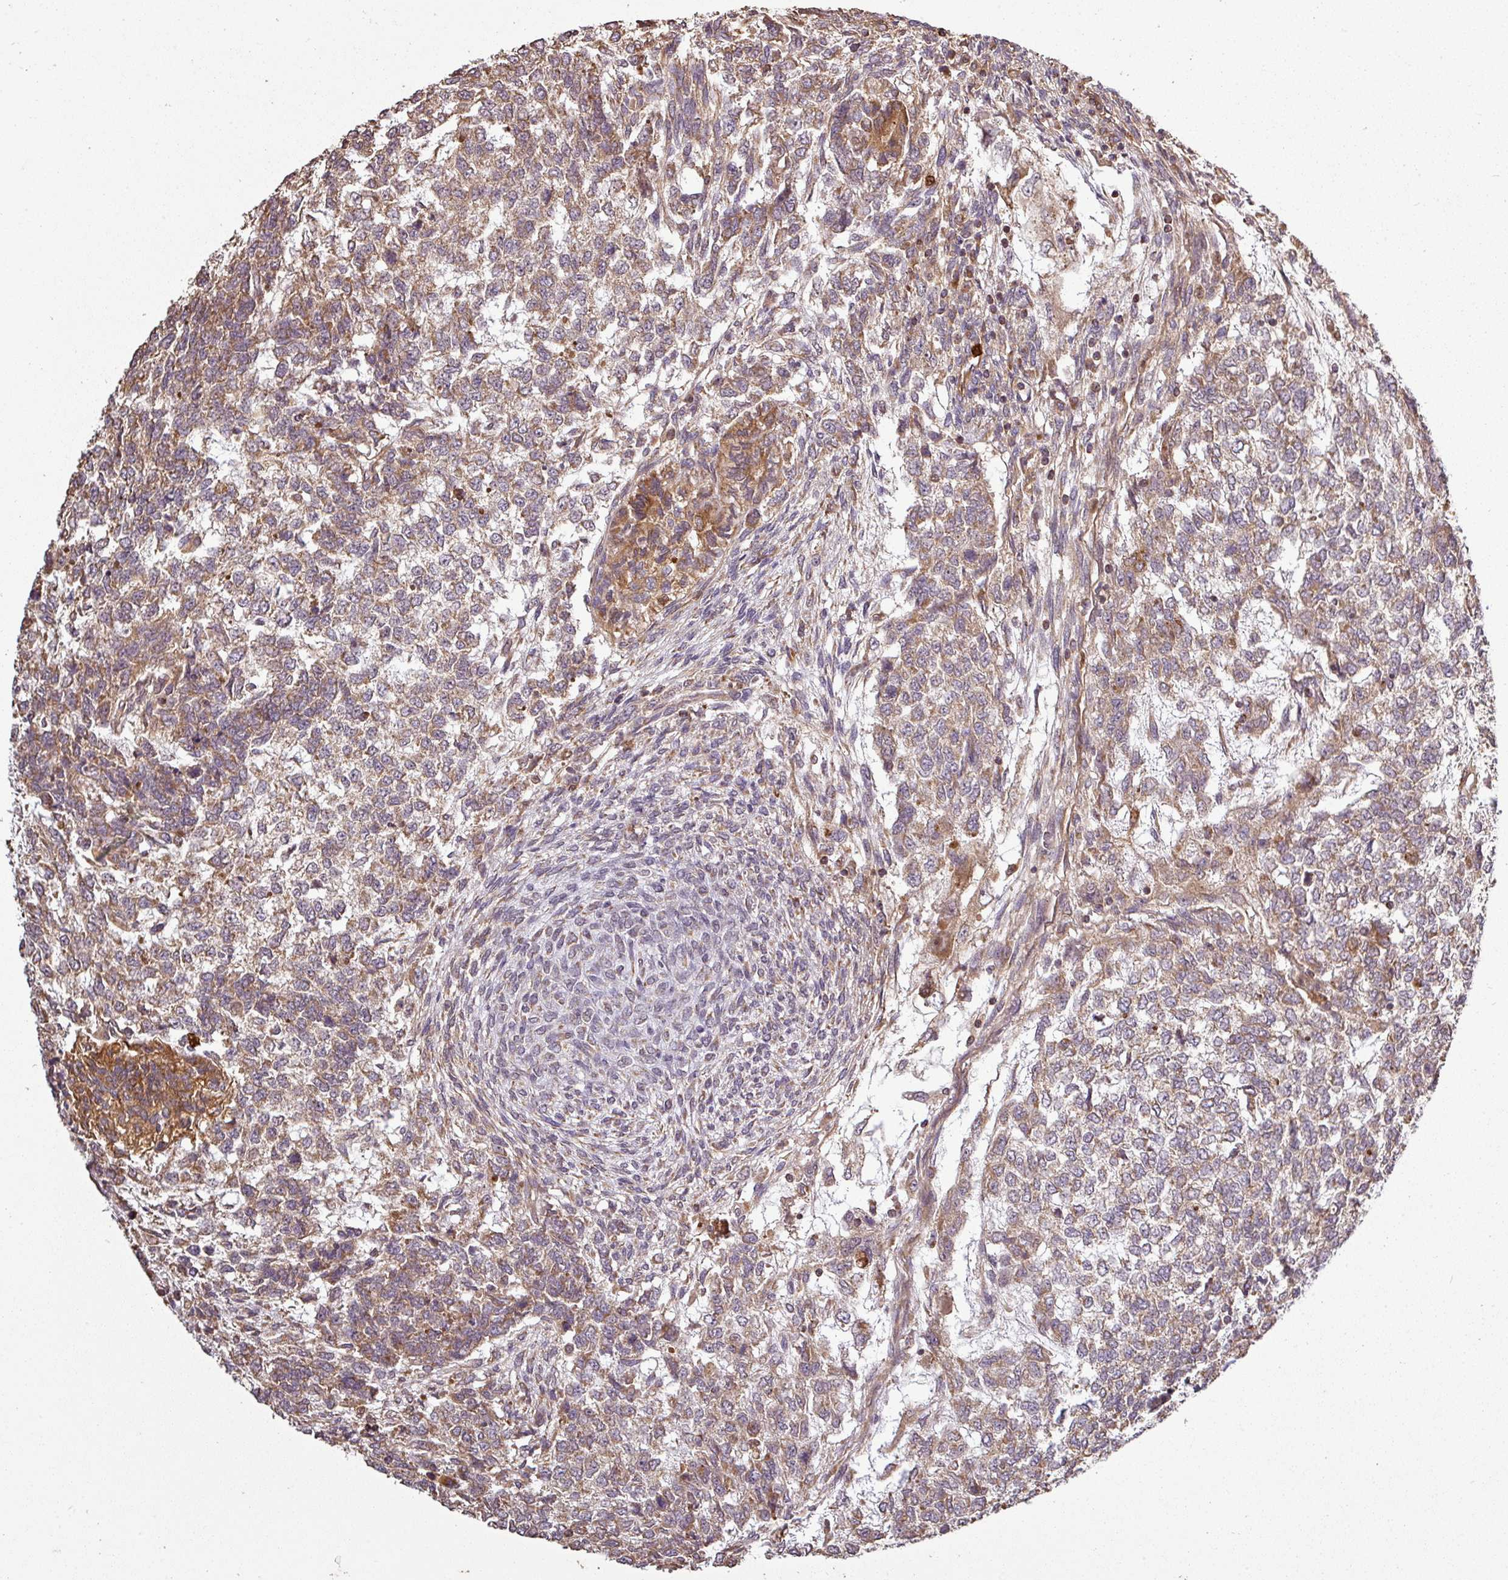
{"staining": {"intensity": "moderate", "quantity": ">75%", "location": "cytoplasmic/membranous"}, "tissue": "testis cancer", "cell_type": "Tumor cells", "image_type": "cancer", "snomed": [{"axis": "morphology", "description": "Carcinoma, Embryonal, NOS"}, {"axis": "topography", "description": "Testis"}], "caption": "Immunohistochemistry of human embryonal carcinoma (testis) exhibits medium levels of moderate cytoplasmic/membranous positivity in approximately >75% of tumor cells. The protein of interest is stained brown, and the nuclei are stained in blue (DAB (3,3'-diaminobenzidine) IHC with brightfield microscopy, high magnification).", "gene": "PLEKHM1", "patient": {"sex": "male", "age": 23}}